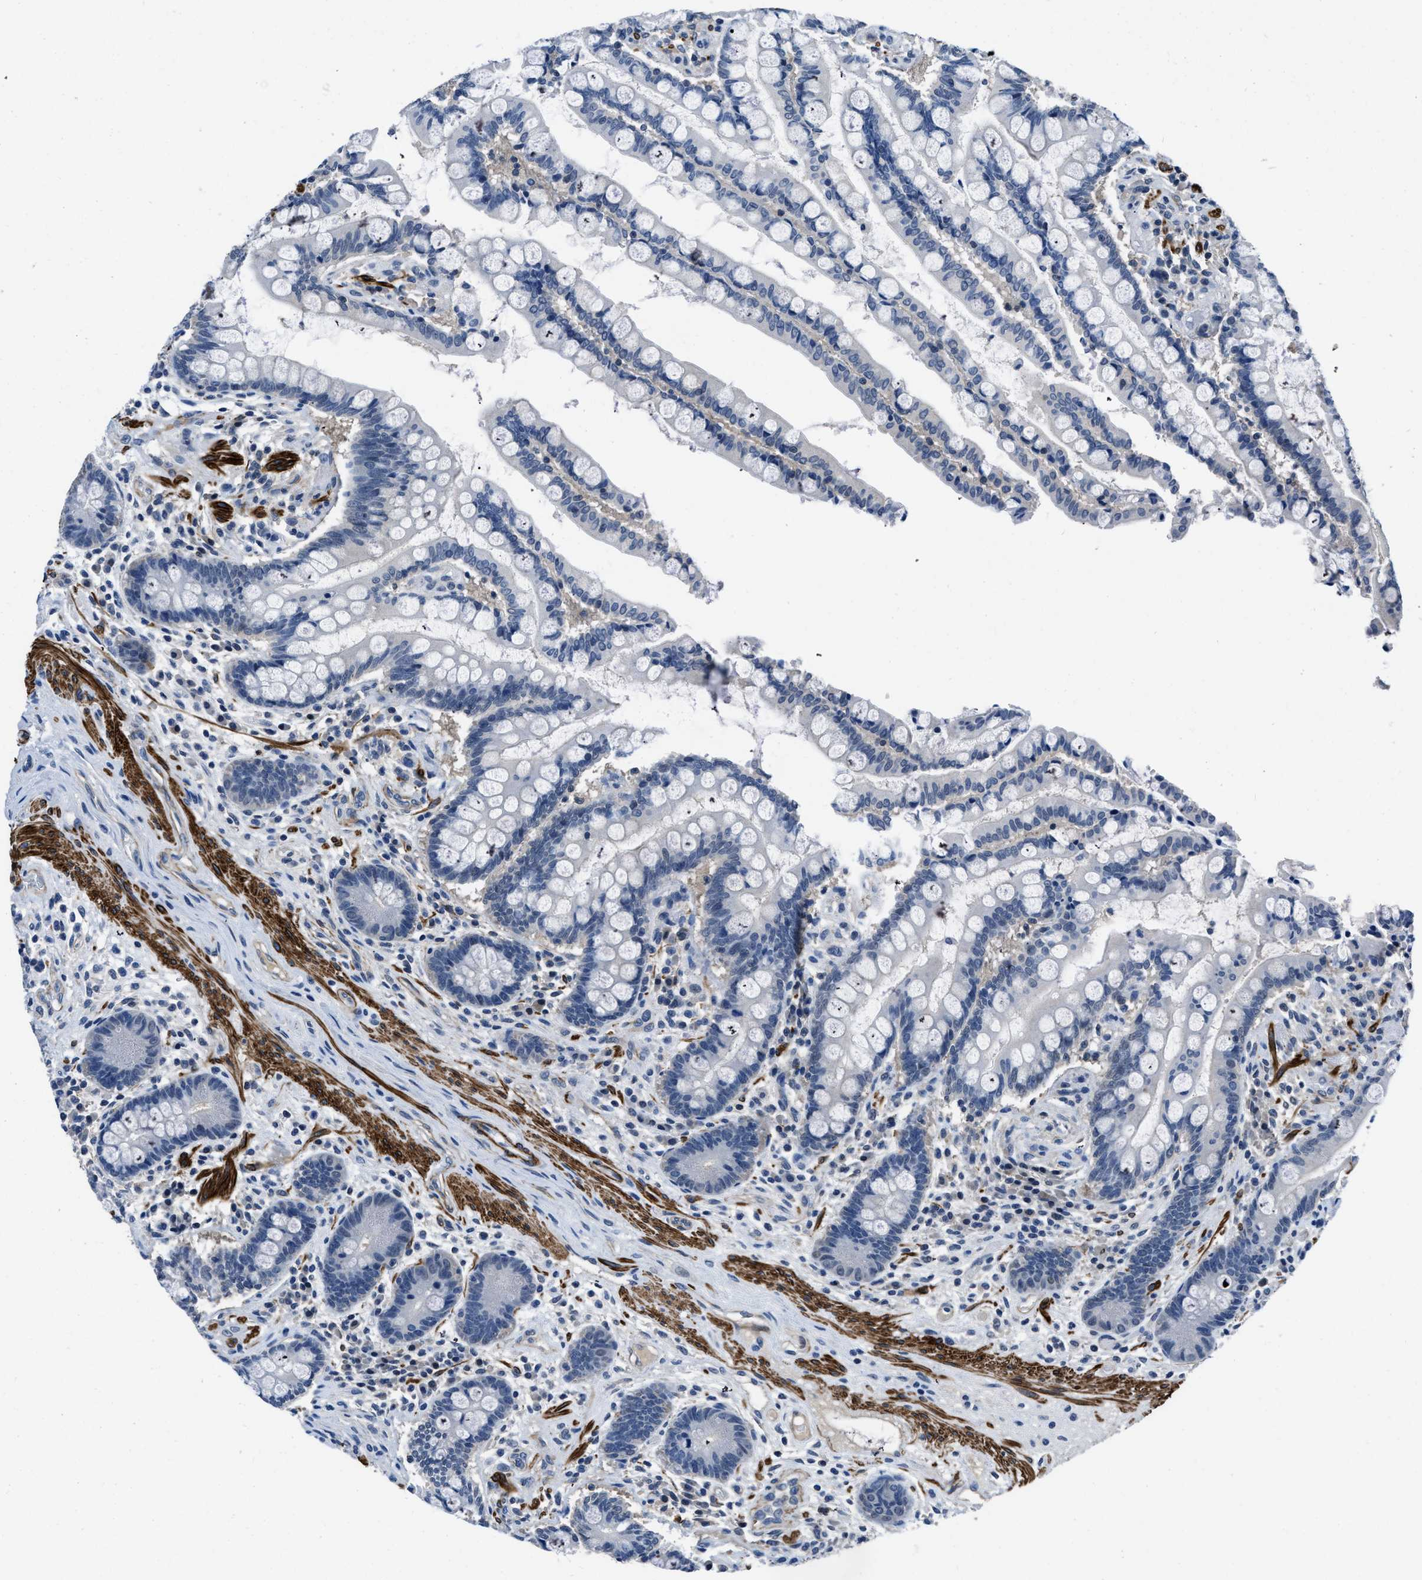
{"staining": {"intensity": "negative", "quantity": "none", "location": "none"}, "tissue": "colon", "cell_type": "Endothelial cells", "image_type": "normal", "snomed": [{"axis": "morphology", "description": "Normal tissue, NOS"}, {"axis": "topography", "description": "Colon"}], "caption": "Immunohistochemistry (IHC) histopathology image of normal human colon stained for a protein (brown), which demonstrates no staining in endothelial cells. (IHC, brightfield microscopy, high magnification).", "gene": "LANCL2", "patient": {"sex": "male", "age": 73}}